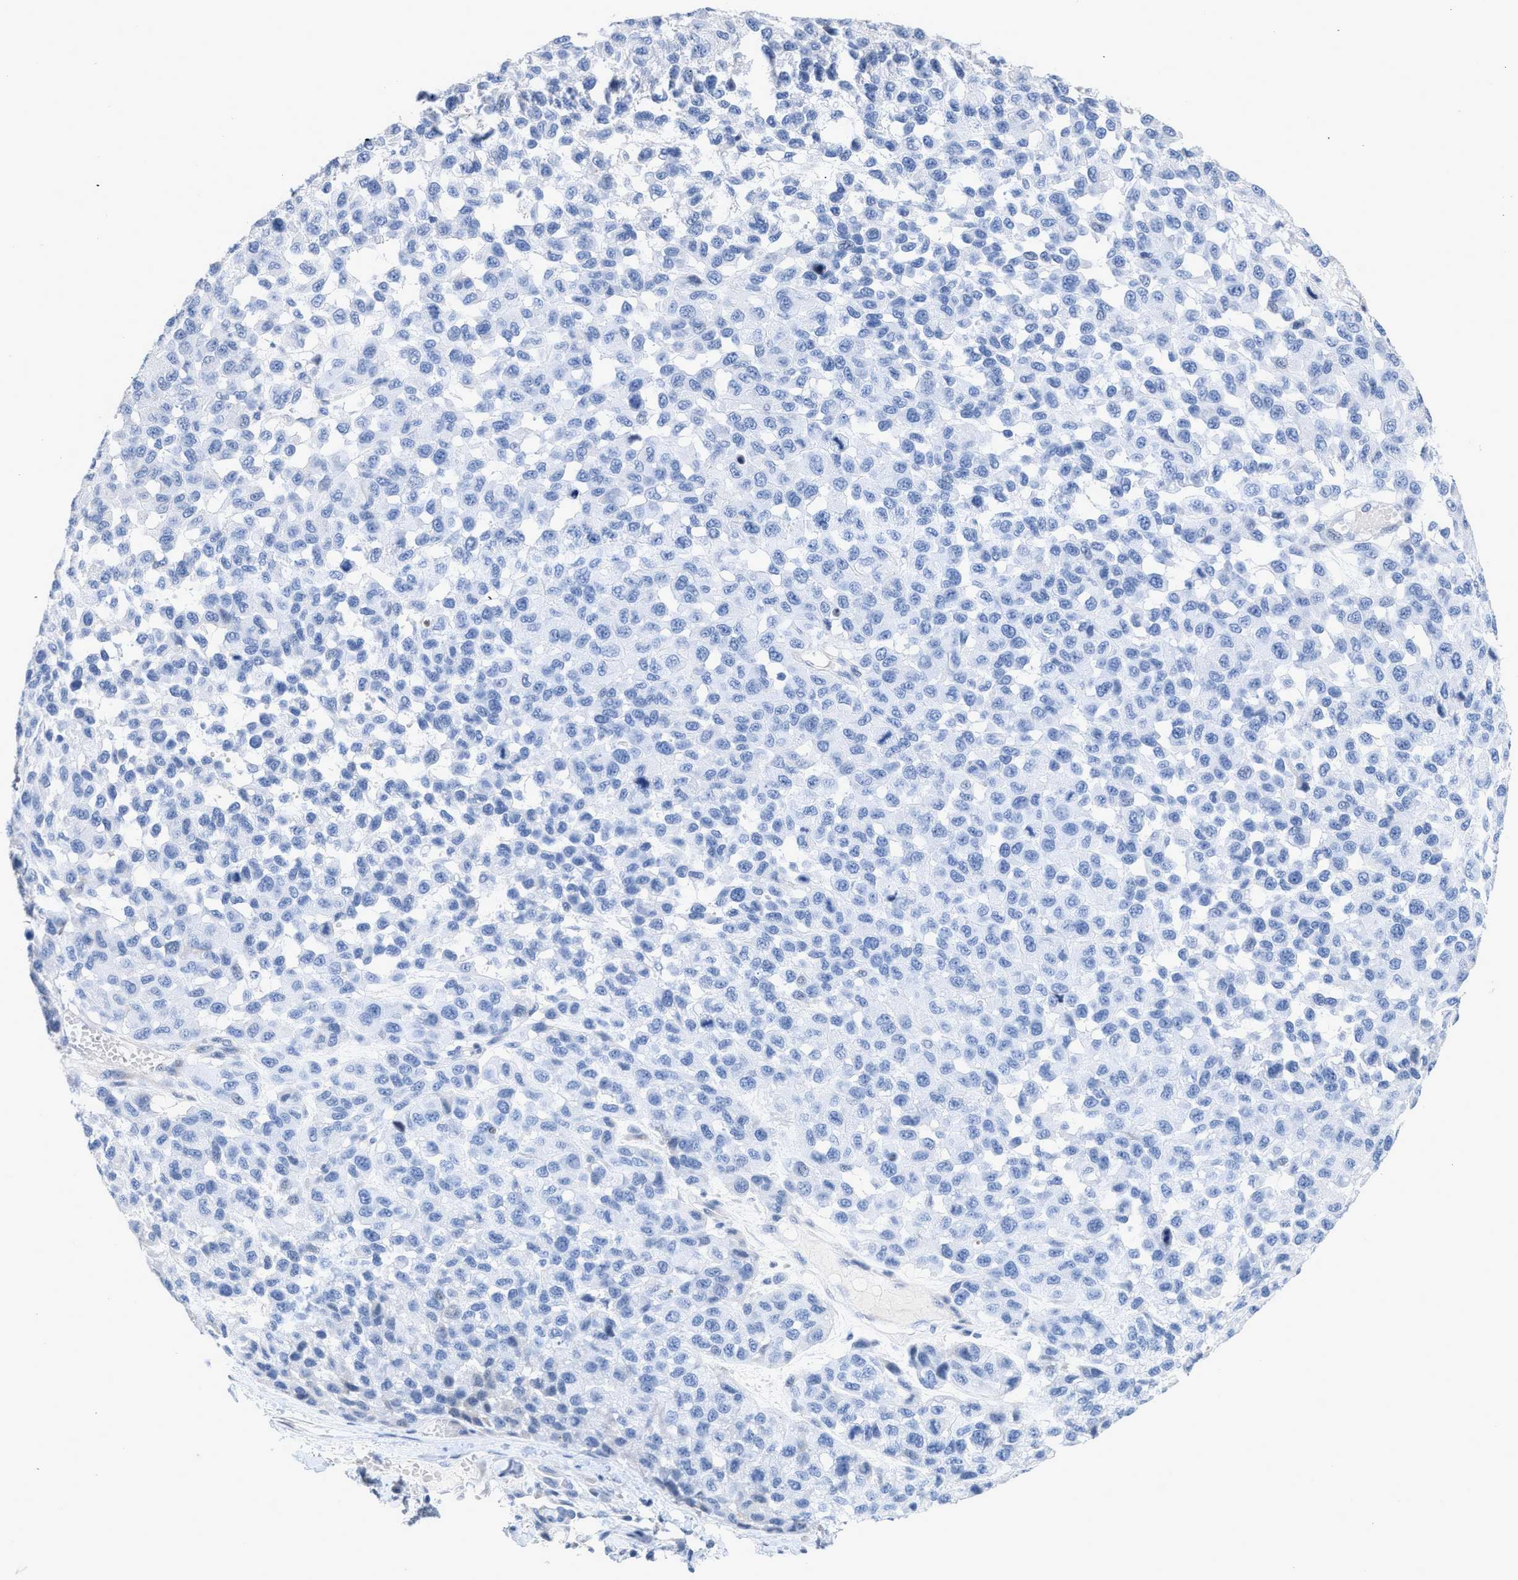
{"staining": {"intensity": "negative", "quantity": "none", "location": "none"}, "tissue": "melanoma", "cell_type": "Tumor cells", "image_type": "cancer", "snomed": [{"axis": "morphology", "description": "Malignant melanoma, NOS"}, {"axis": "topography", "description": "Skin"}], "caption": "DAB (3,3'-diaminobenzidine) immunohistochemical staining of malignant melanoma displays no significant staining in tumor cells.", "gene": "CRYM", "patient": {"sex": "male", "age": 62}}